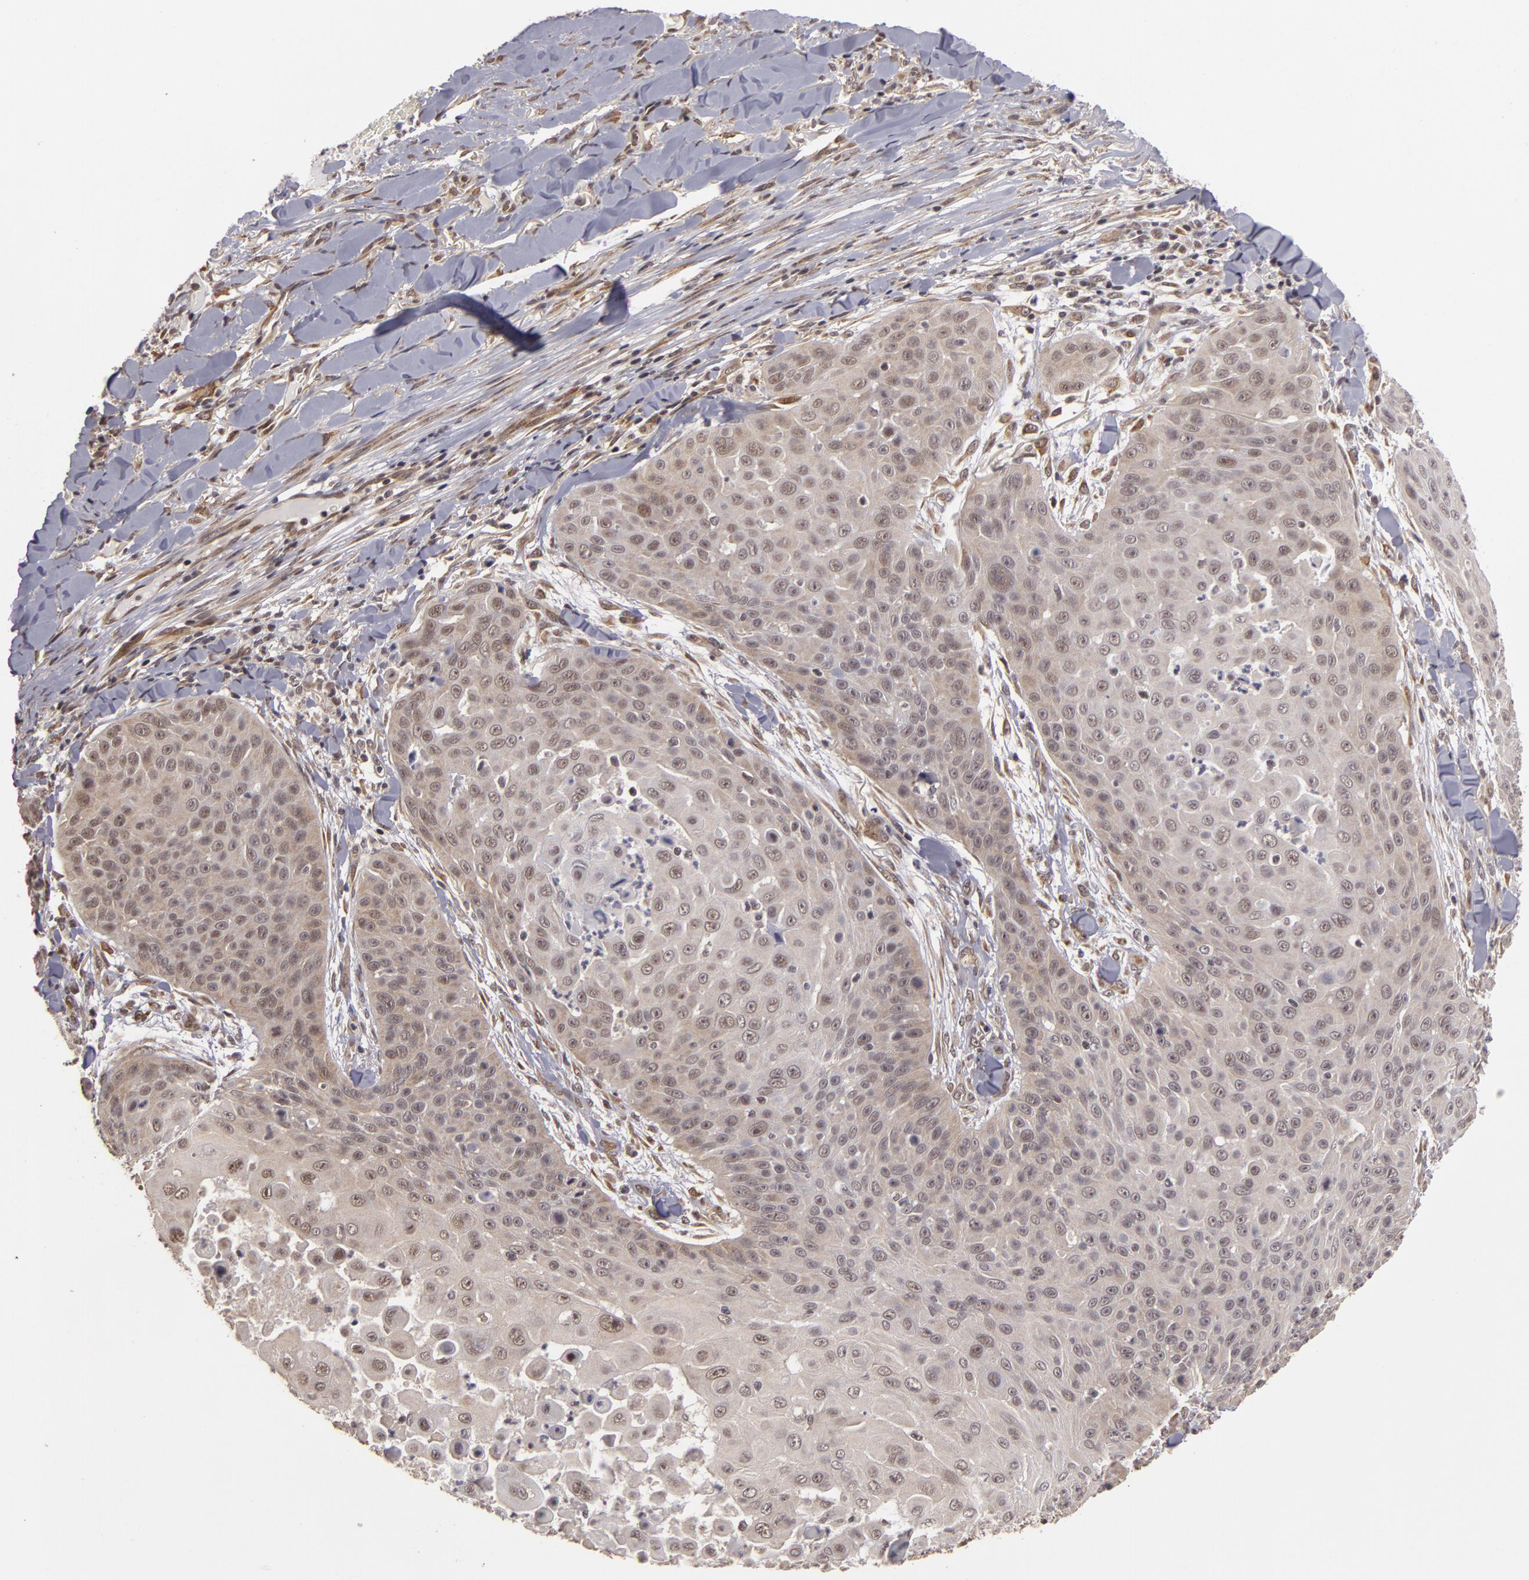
{"staining": {"intensity": "weak", "quantity": "<25%", "location": "nuclear"}, "tissue": "skin cancer", "cell_type": "Tumor cells", "image_type": "cancer", "snomed": [{"axis": "morphology", "description": "Squamous cell carcinoma, NOS"}, {"axis": "topography", "description": "Skin"}], "caption": "Tumor cells are negative for brown protein staining in skin cancer.", "gene": "ZNF133", "patient": {"sex": "male", "age": 82}}